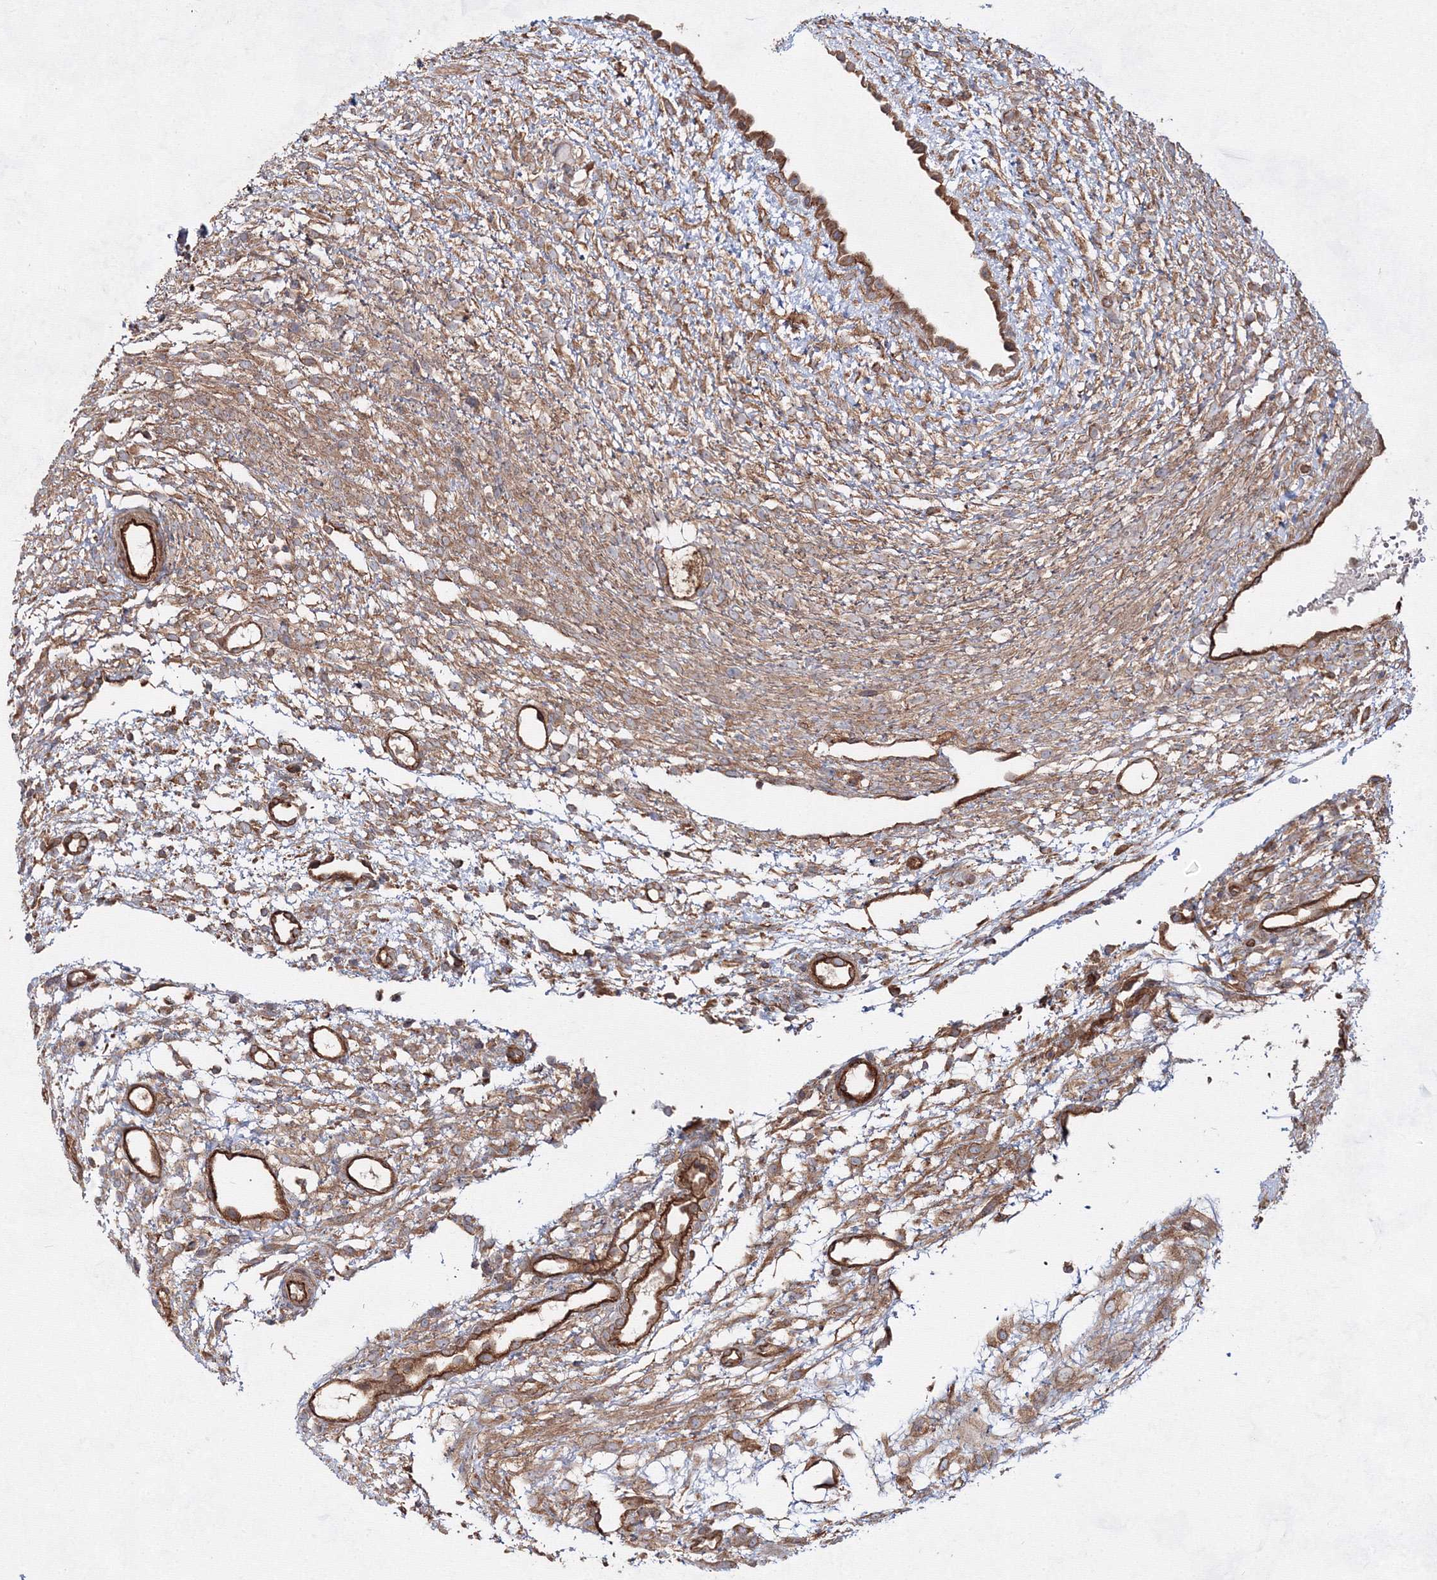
{"staining": {"intensity": "moderate", "quantity": "25%-75%", "location": "cytoplasmic/membranous"}, "tissue": "ovary", "cell_type": "Ovarian stroma cells", "image_type": "normal", "snomed": [{"axis": "morphology", "description": "Normal tissue, NOS"}, {"axis": "morphology", "description": "Cyst, NOS"}, {"axis": "topography", "description": "Ovary"}], "caption": "Protein expression analysis of benign human ovary reveals moderate cytoplasmic/membranous expression in about 25%-75% of ovarian stroma cells. The protein of interest is shown in brown color, while the nuclei are stained blue.", "gene": "EXOC6", "patient": {"sex": "female", "age": 18}}